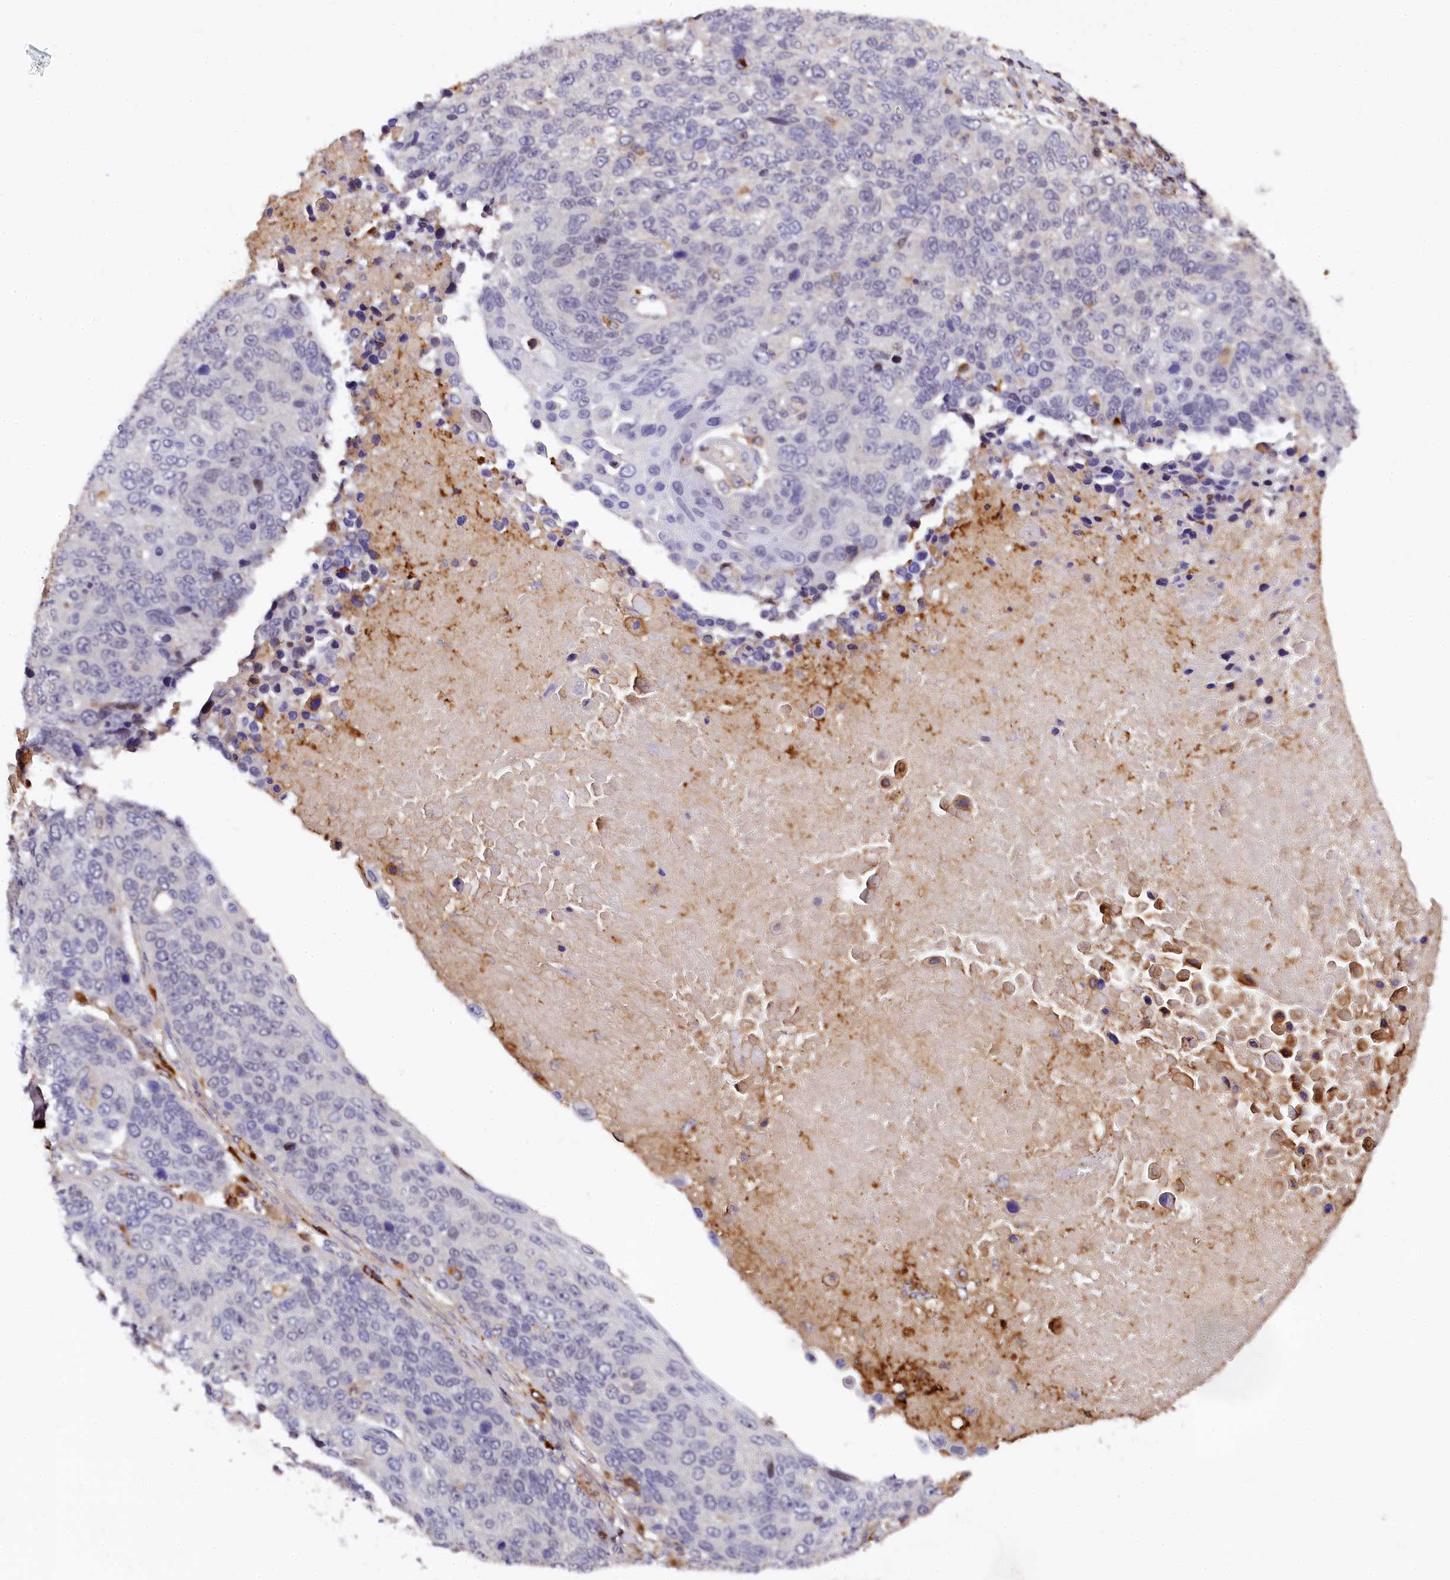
{"staining": {"intensity": "negative", "quantity": "none", "location": "none"}, "tissue": "lung cancer", "cell_type": "Tumor cells", "image_type": "cancer", "snomed": [{"axis": "morphology", "description": "Normal tissue, NOS"}, {"axis": "morphology", "description": "Squamous cell carcinoma, NOS"}, {"axis": "topography", "description": "Lymph node"}, {"axis": "topography", "description": "Lung"}], "caption": "Image shows no protein expression in tumor cells of lung cancer (squamous cell carcinoma) tissue.", "gene": "ATG101", "patient": {"sex": "male", "age": 66}}